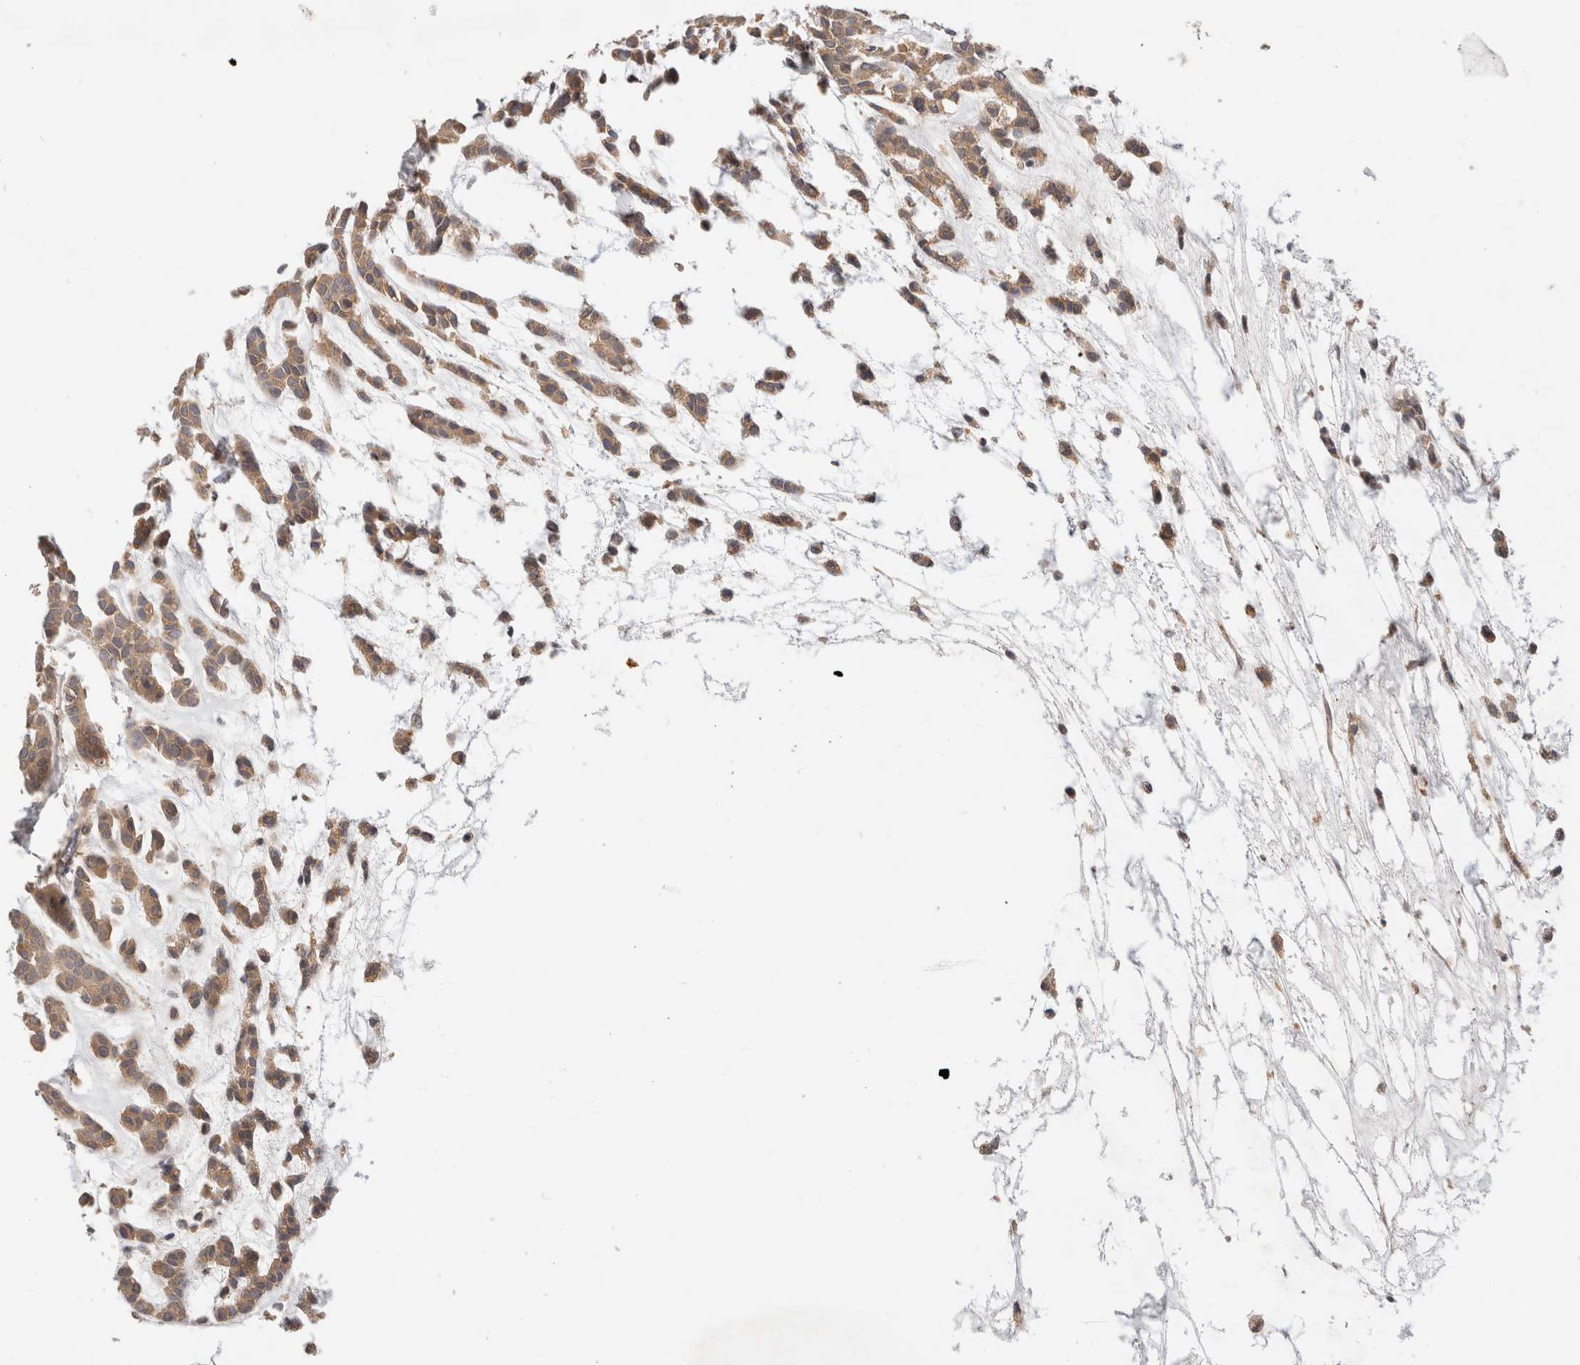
{"staining": {"intensity": "moderate", "quantity": ">75%", "location": "cytoplasmic/membranous"}, "tissue": "head and neck cancer", "cell_type": "Tumor cells", "image_type": "cancer", "snomed": [{"axis": "morphology", "description": "Adenocarcinoma, NOS"}, {"axis": "morphology", "description": "Adenoma, NOS"}, {"axis": "topography", "description": "Head-Neck"}], "caption": "A brown stain labels moderate cytoplasmic/membranous expression of a protein in adenoma (head and neck) tumor cells. The staining was performed using DAB (3,3'-diaminobenzidine) to visualize the protein expression in brown, while the nuclei were stained in blue with hematoxylin (Magnification: 20x).", "gene": "SGK3", "patient": {"sex": "female", "age": 55}}